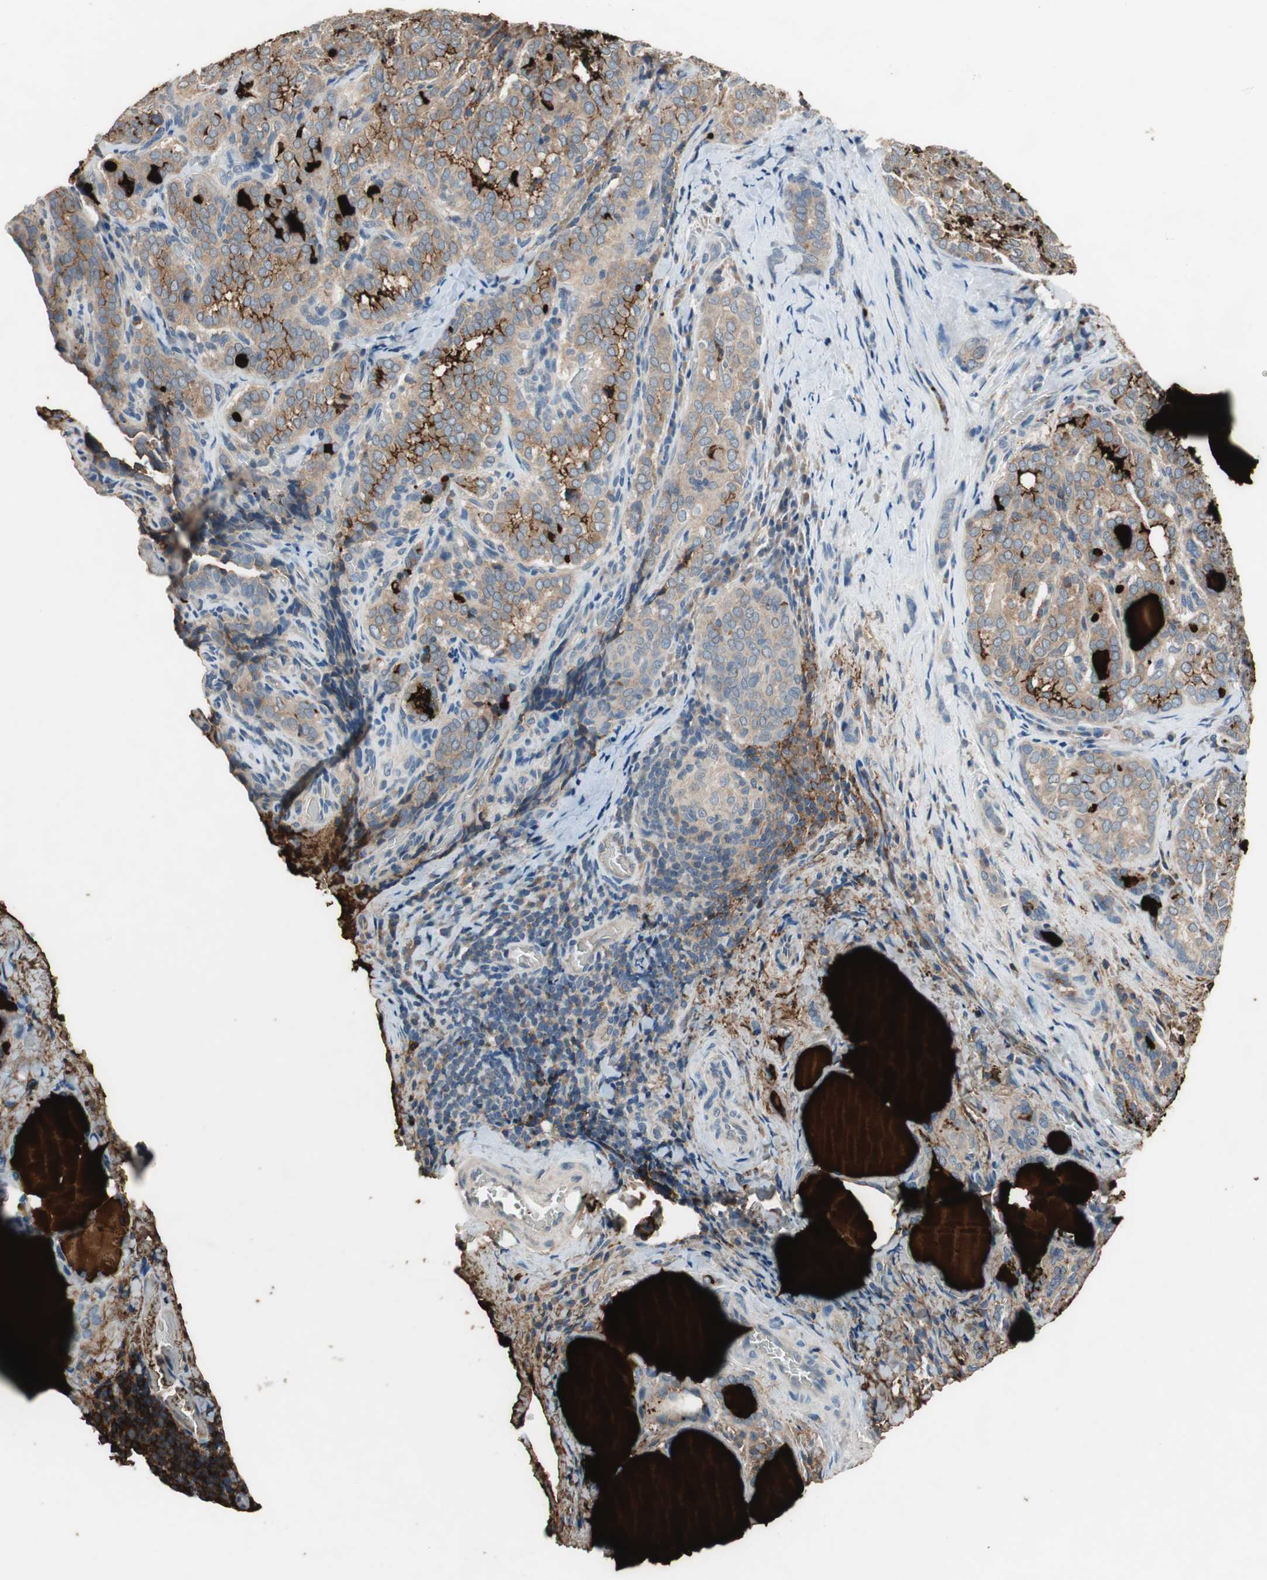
{"staining": {"intensity": "moderate", "quantity": "<25%", "location": "cytoplasmic/membranous"}, "tissue": "thyroid cancer", "cell_type": "Tumor cells", "image_type": "cancer", "snomed": [{"axis": "morphology", "description": "Papillary adenocarcinoma, NOS"}, {"axis": "topography", "description": "Thyroid gland"}], "caption": "The immunohistochemical stain highlights moderate cytoplasmic/membranous positivity in tumor cells of papillary adenocarcinoma (thyroid) tissue.", "gene": "PI4KB", "patient": {"sex": "female", "age": 30}}